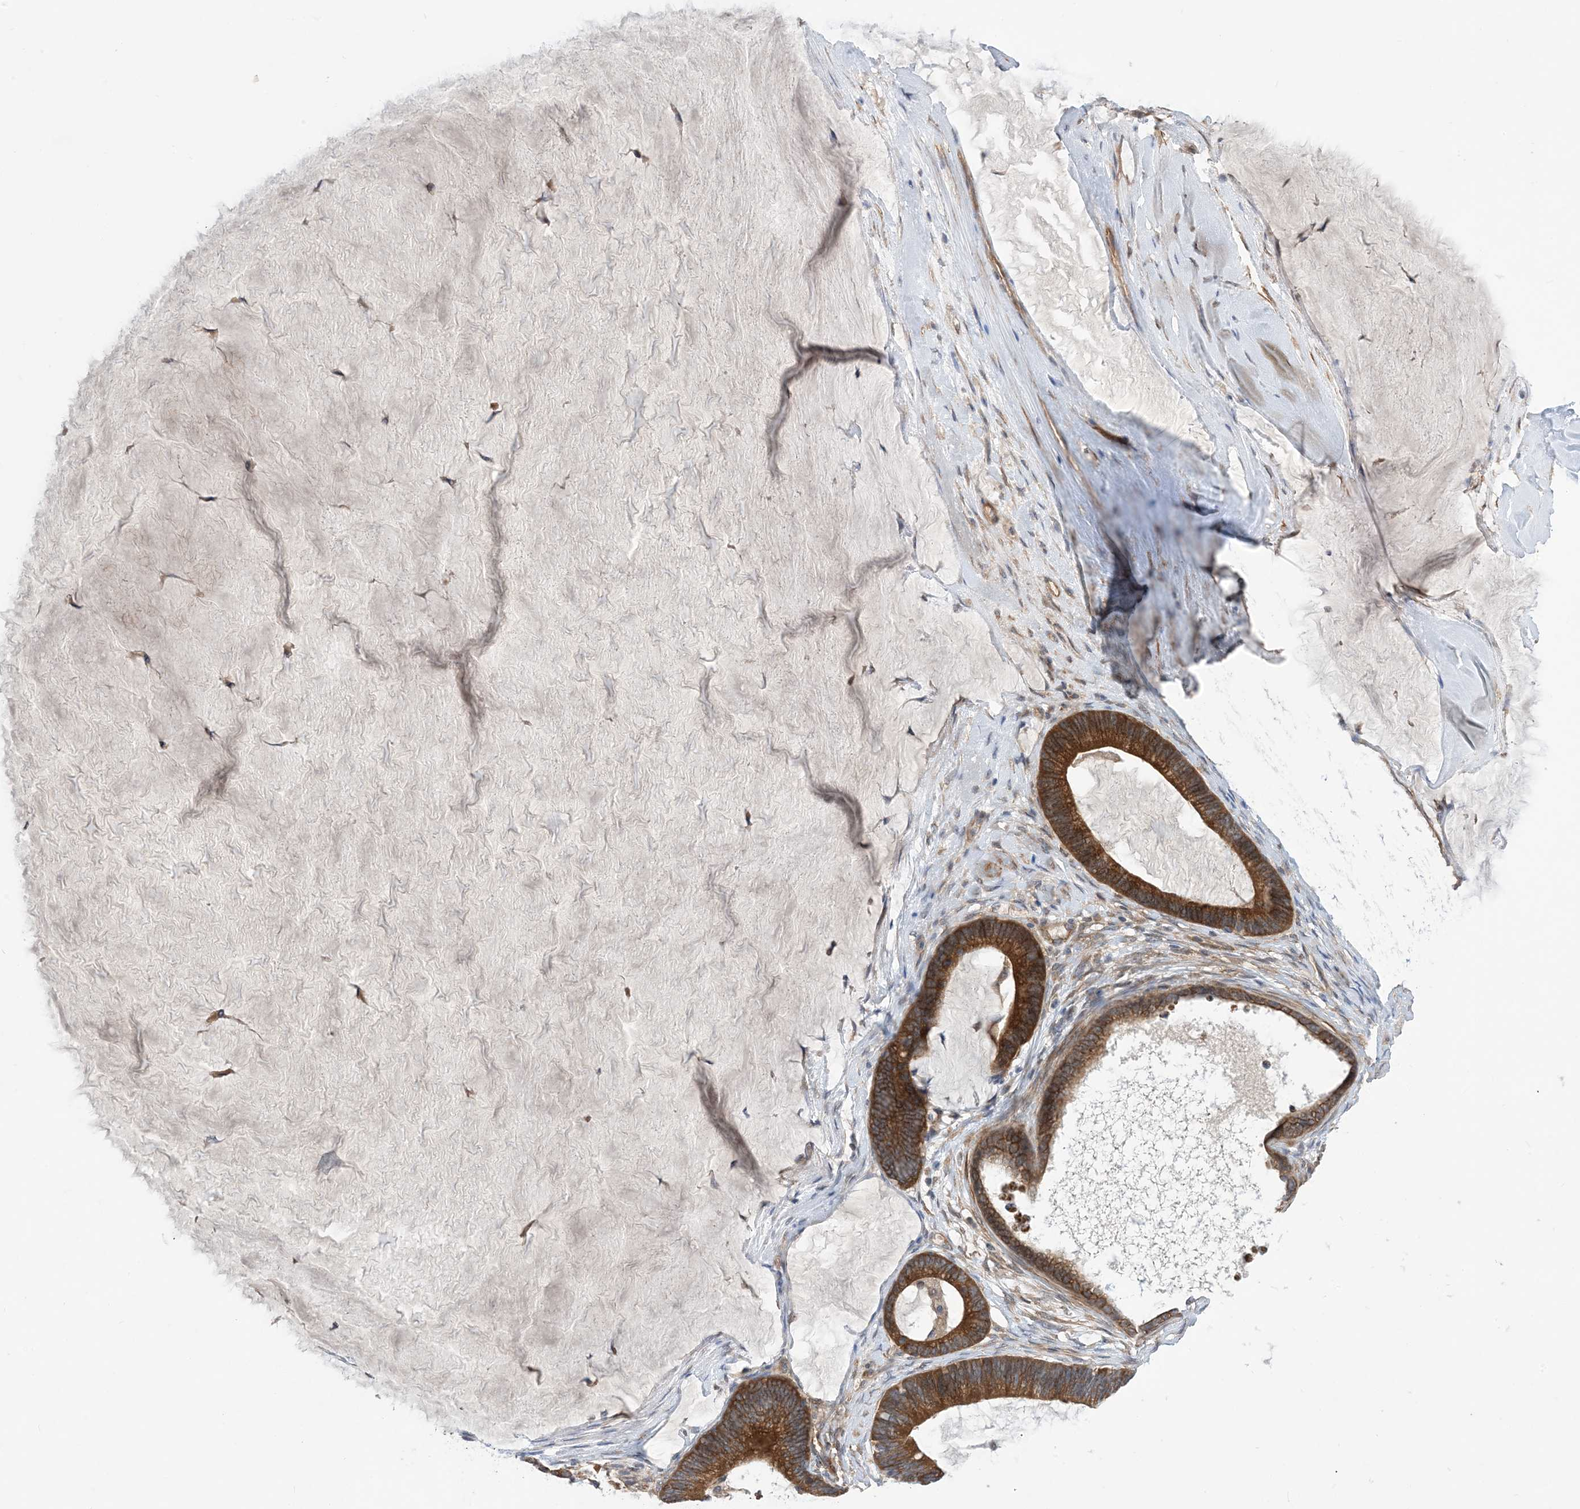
{"staining": {"intensity": "strong", "quantity": ">75%", "location": "cytoplasmic/membranous"}, "tissue": "ovarian cancer", "cell_type": "Tumor cells", "image_type": "cancer", "snomed": [{"axis": "morphology", "description": "Cystadenocarcinoma, mucinous, NOS"}, {"axis": "topography", "description": "Ovary"}], "caption": "Immunohistochemistry (IHC) histopathology image of human mucinous cystadenocarcinoma (ovarian) stained for a protein (brown), which shows high levels of strong cytoplasmic/membranous staining in about >75% of tumor cells.", "gene": "EHBP1", "patient": {"sex": "female", "age": 61}}